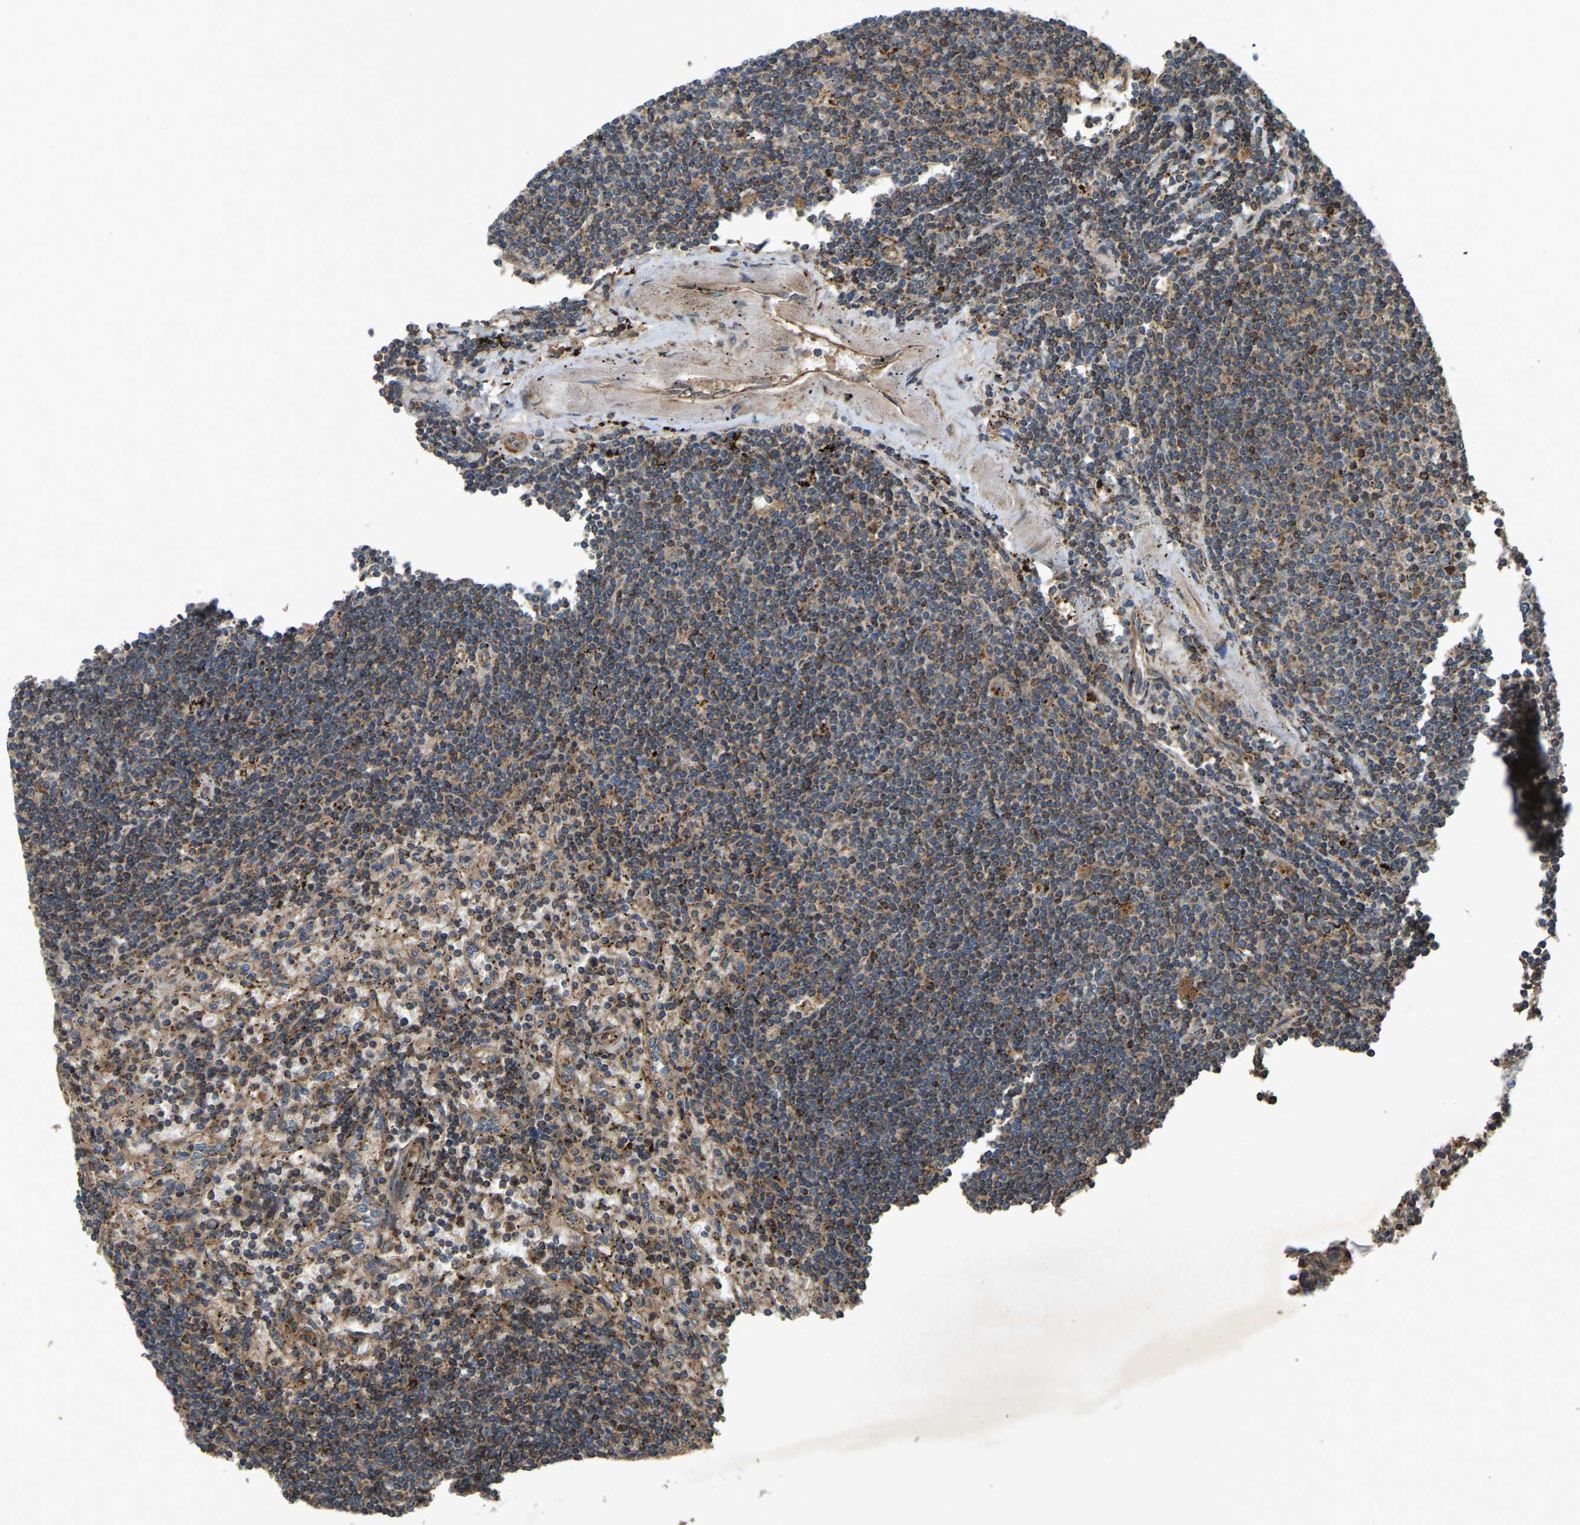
{"staining": {"intensity": "moderate", "quantity": ">75%", "location": "cytoplasmic/membranous"}, "tissue": "lymphoma", "cell_type": "Tumor cells", "image_type": "cancer", "snomed": [{"axis": "morphology", "description": "Malignant lymphoma, non-Hodgkin's type, Low grade"}, {"axis": "topography", "description": "Spleen"}], "caption": "IHC histopathology image of neoplastic tissue: lymphoma stained using immunohistochemistry (IHC) exhibits medium levels of moderate protein expression localized specifically in the cytoplasmic/membranous of tumor cells, appearing as a cytoplasmic/membranous brown color.", "gene": "SAMD9L", "patient": {"sex": "male", "age": 76}}